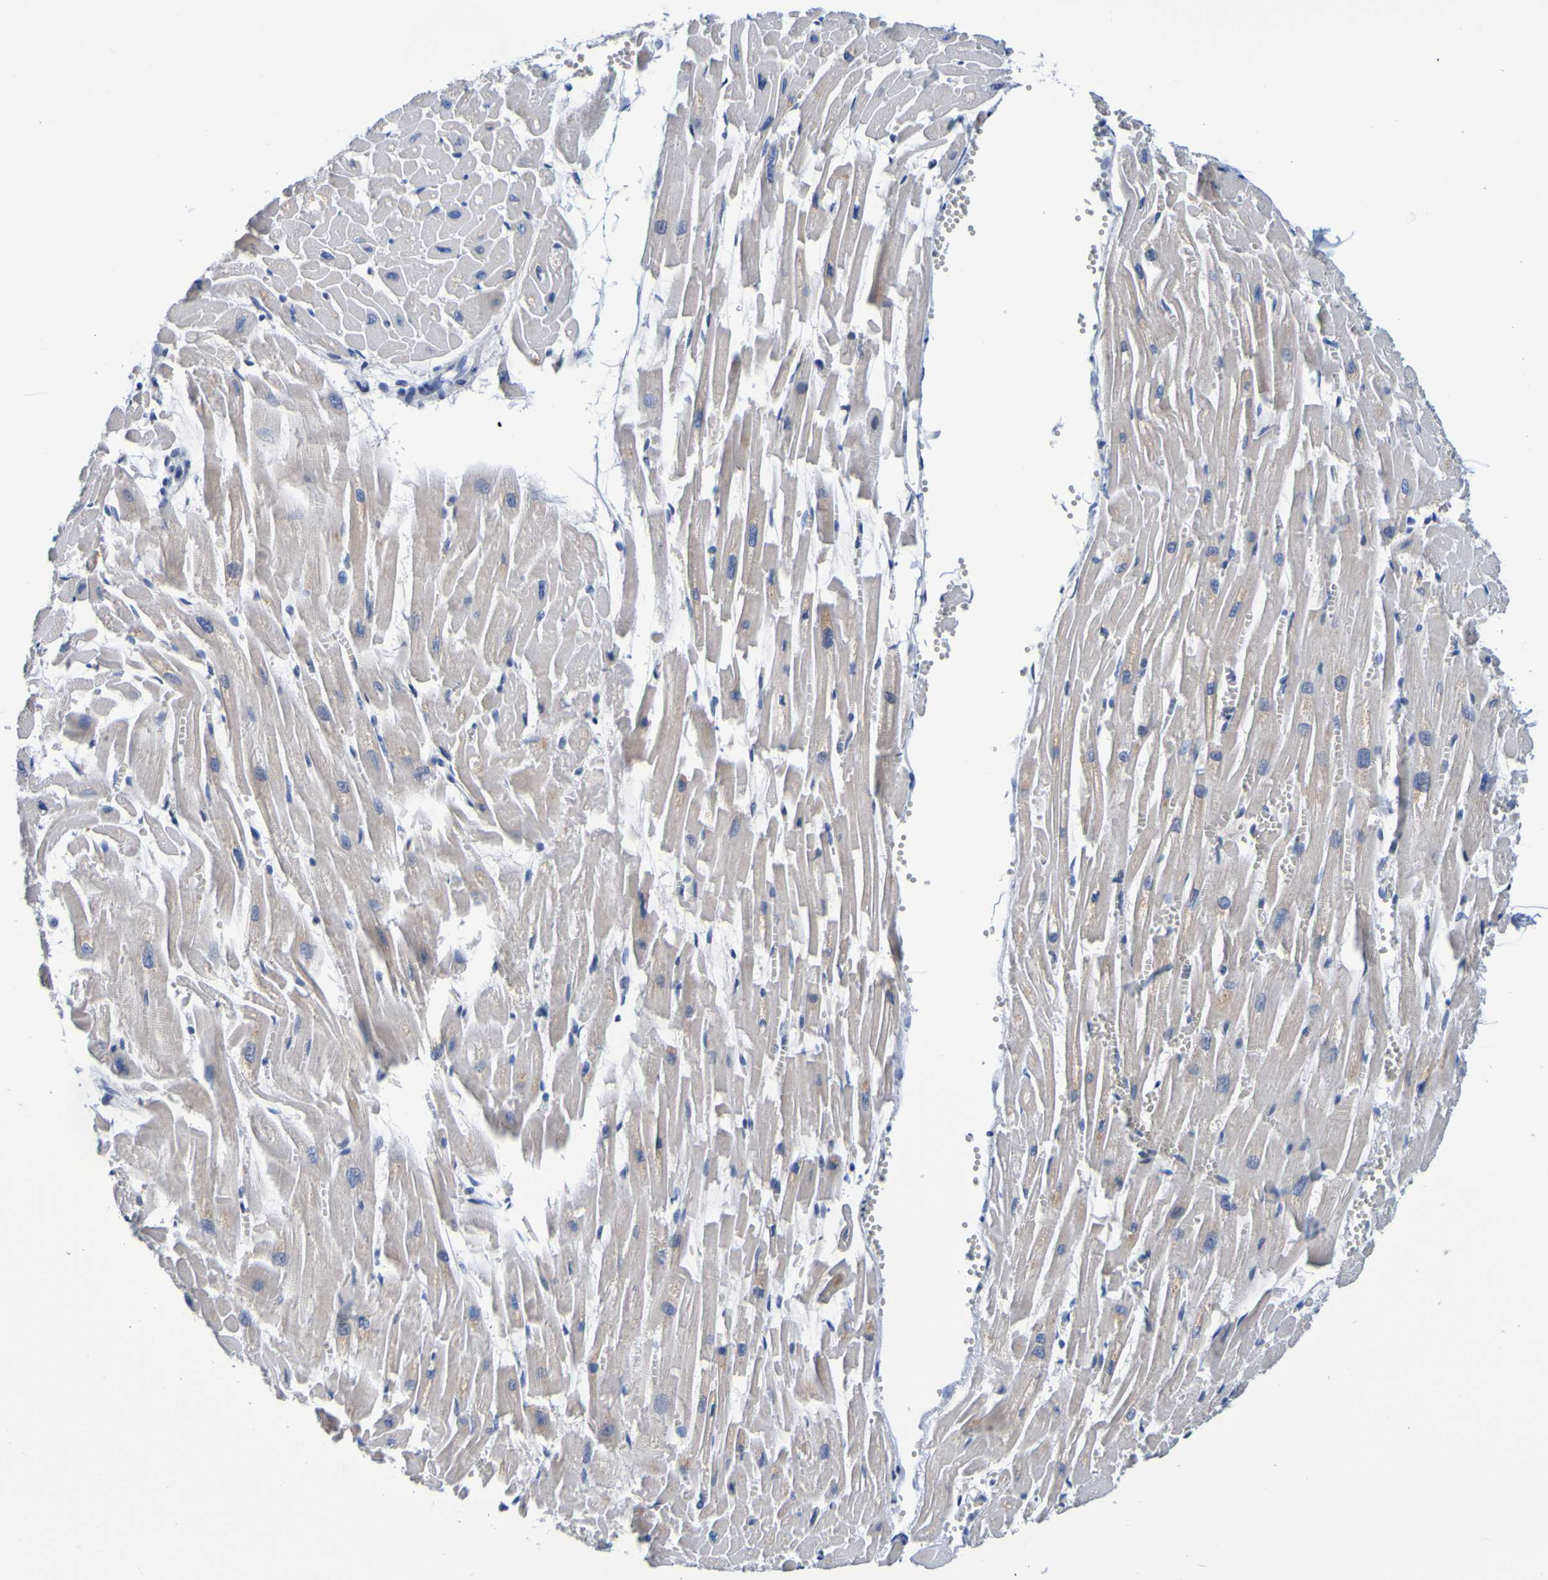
{"staining": {"intensity": "moderate", "quantity": "<25%", "location": "cytoplasmic/membranous"}, "tissue": "heart muscle", "cell_type": "Cardiomyocytes", "image_type": "normal", "snomed": [{"axis": "morphology", "description": "Normal tissue, NOS"}, {"axis": "topography", "description": "Heart"}], "caption": "Benign heart muscle demonstrates moderate cytoplasmic/membranous staining in about <25% of cardiomyocytes.", "gene": "VMA21", "patient": {"sex": "female", "age": 19}}